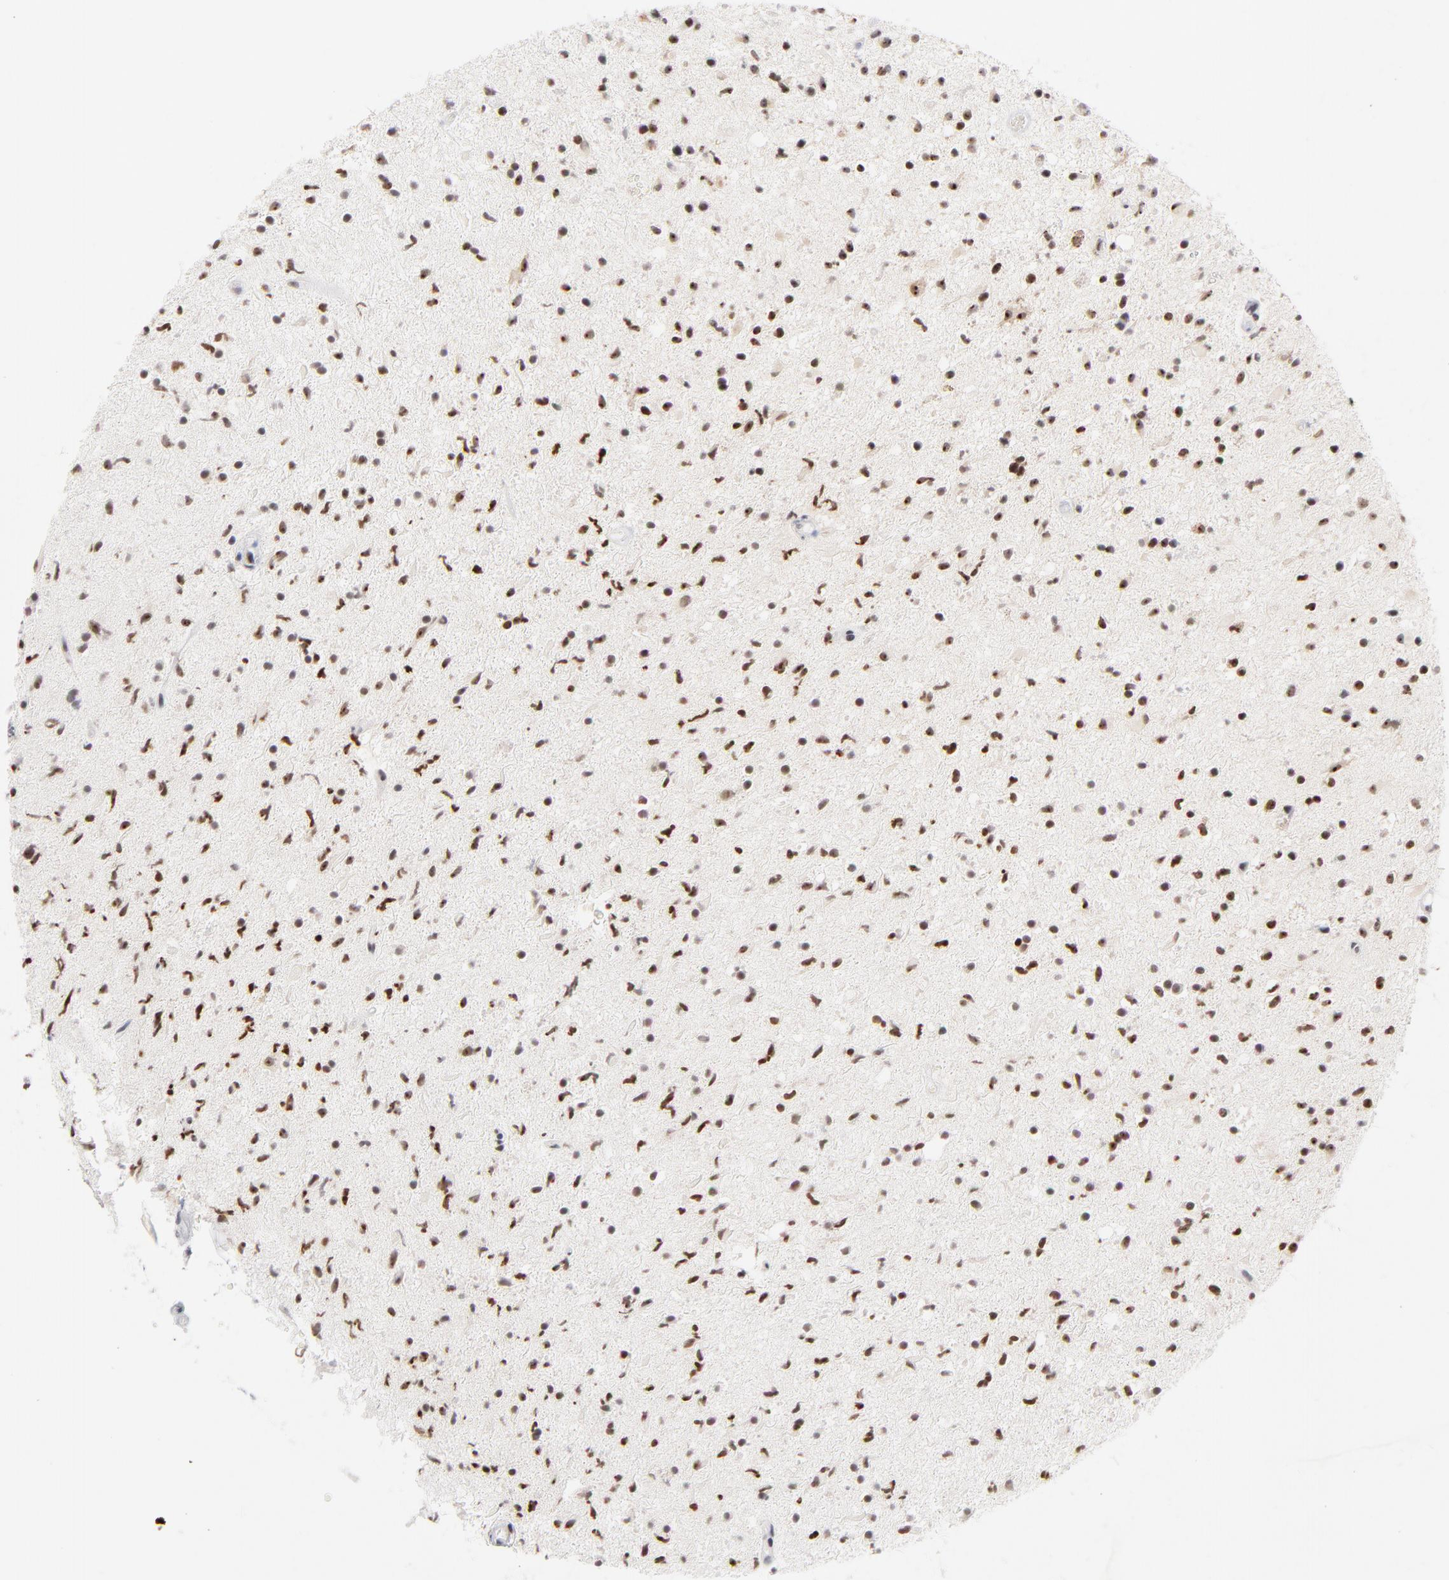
{"staining": {"intensity": "moderate", "quantity": ">75%", "location": "nuclear"}, "tissue": "glioma", "cell_type": "Tumor cells", "image_type": "cancer", "snomed": [{"axis": "morphology", "description": "Glioma, malignant, High grade"}, {"axis": "topography", "description": "Brain"}], "caption": "Human glioma stained with a brown dye reveals moderate nuclear positive staining in approximately >75% of tumor cells.", "gene": "ZNF143", "patient": {"sex": "male", "age": 33}}